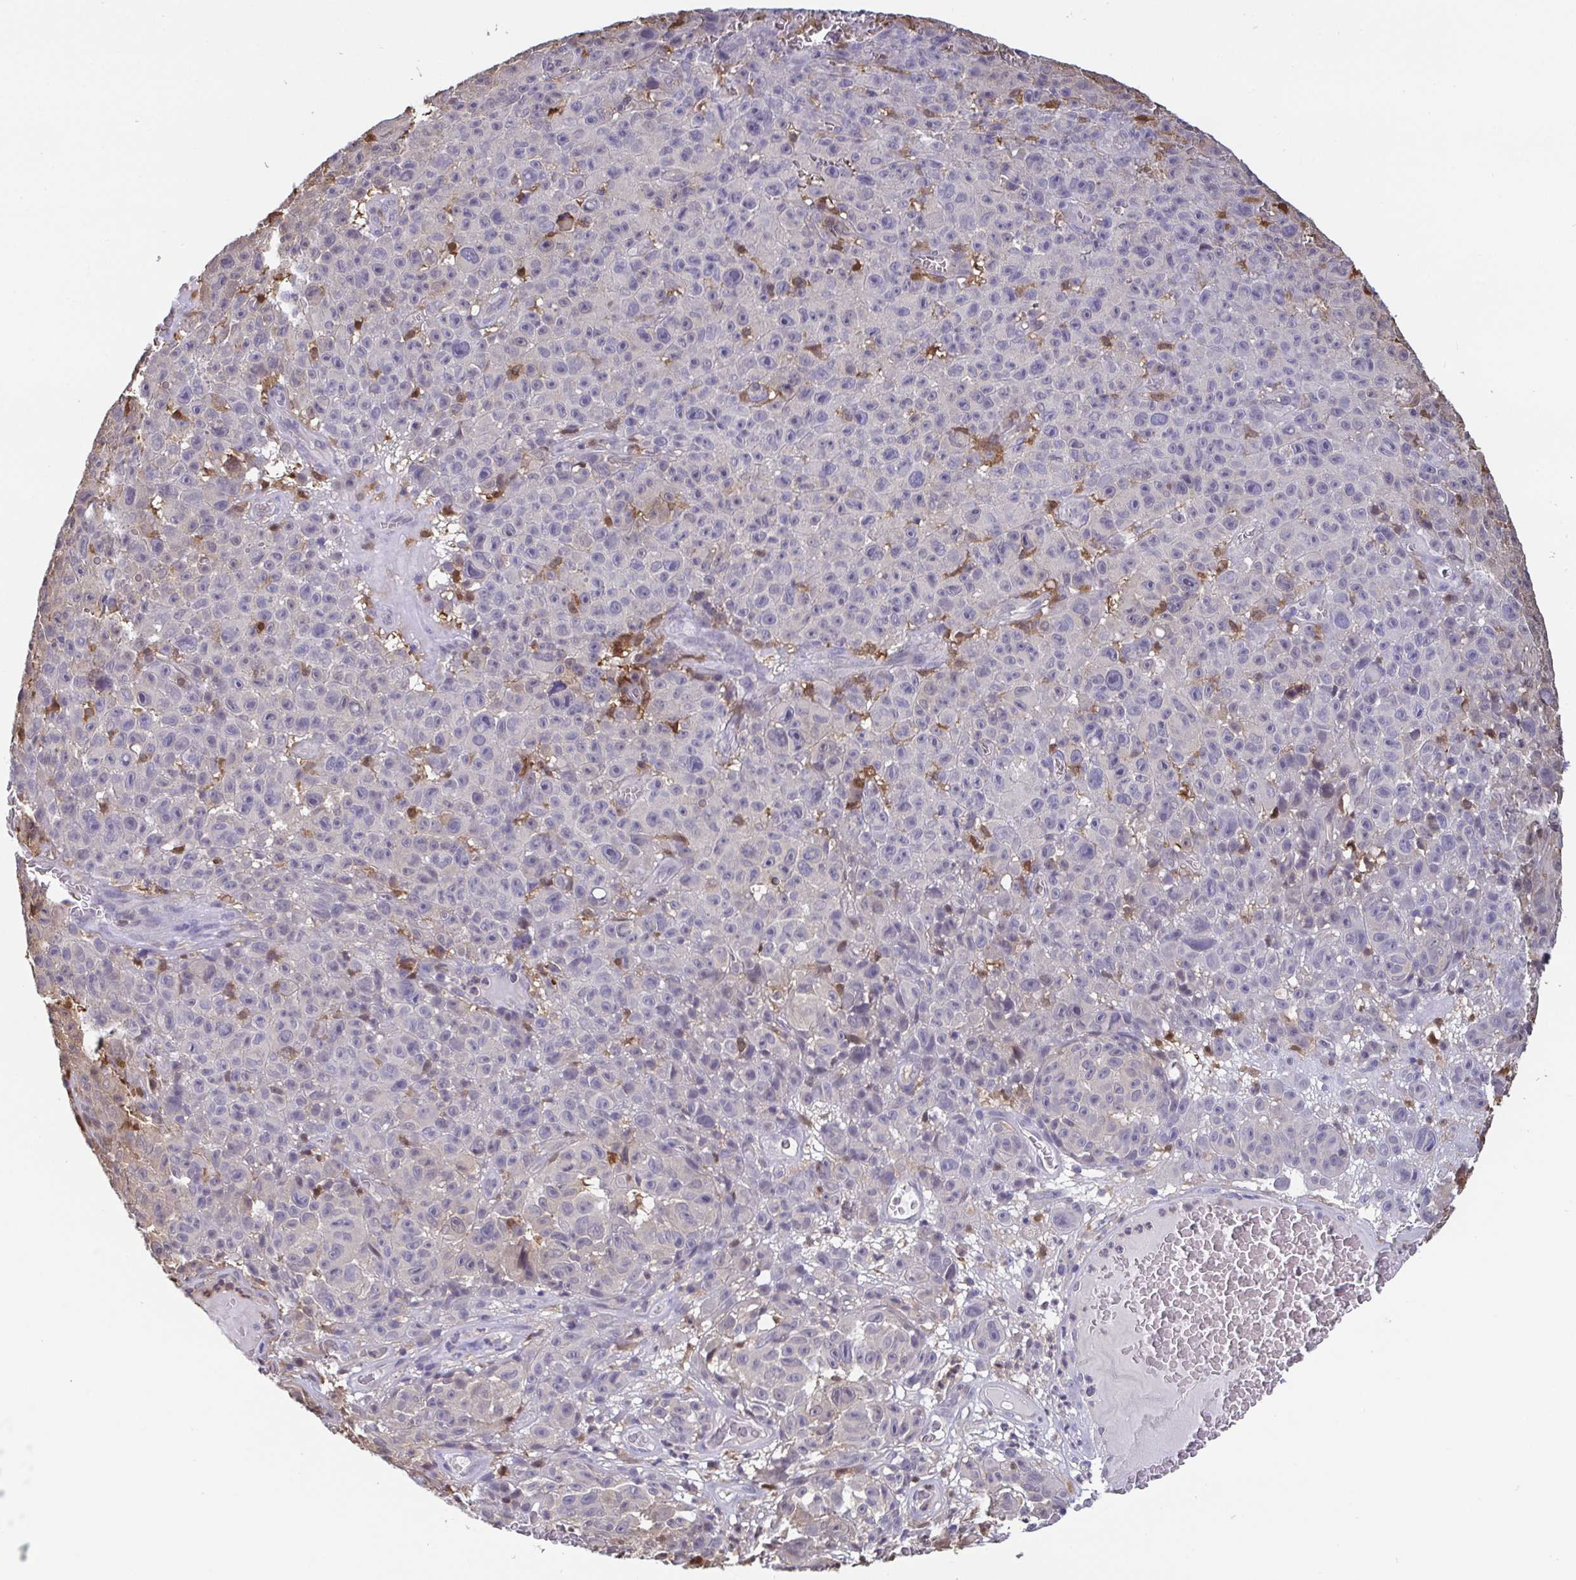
{"staining": {"intensity": "negative", "quantity": "none", "location": "none"}, "tissue": "melanoma", "cell_type": "Tumor cells", "image_type": "cancer", "snomed": [{"axis": "morphology", "description": "Malignant melanoma, NOS"}, {"axis": "topography", "description": "Skin"}], "caption": "IHC micrograph of human melanoma stained for a protein (brown), which shows no expression in tumor cells. Brightfield microscopy of immunohistochemistry (IHC) stained with DAB (brown) and hematoxylin (blue), captured at high magnification.", "gene": "IDH1", "patient": {"sex": "female", "age": 82}}